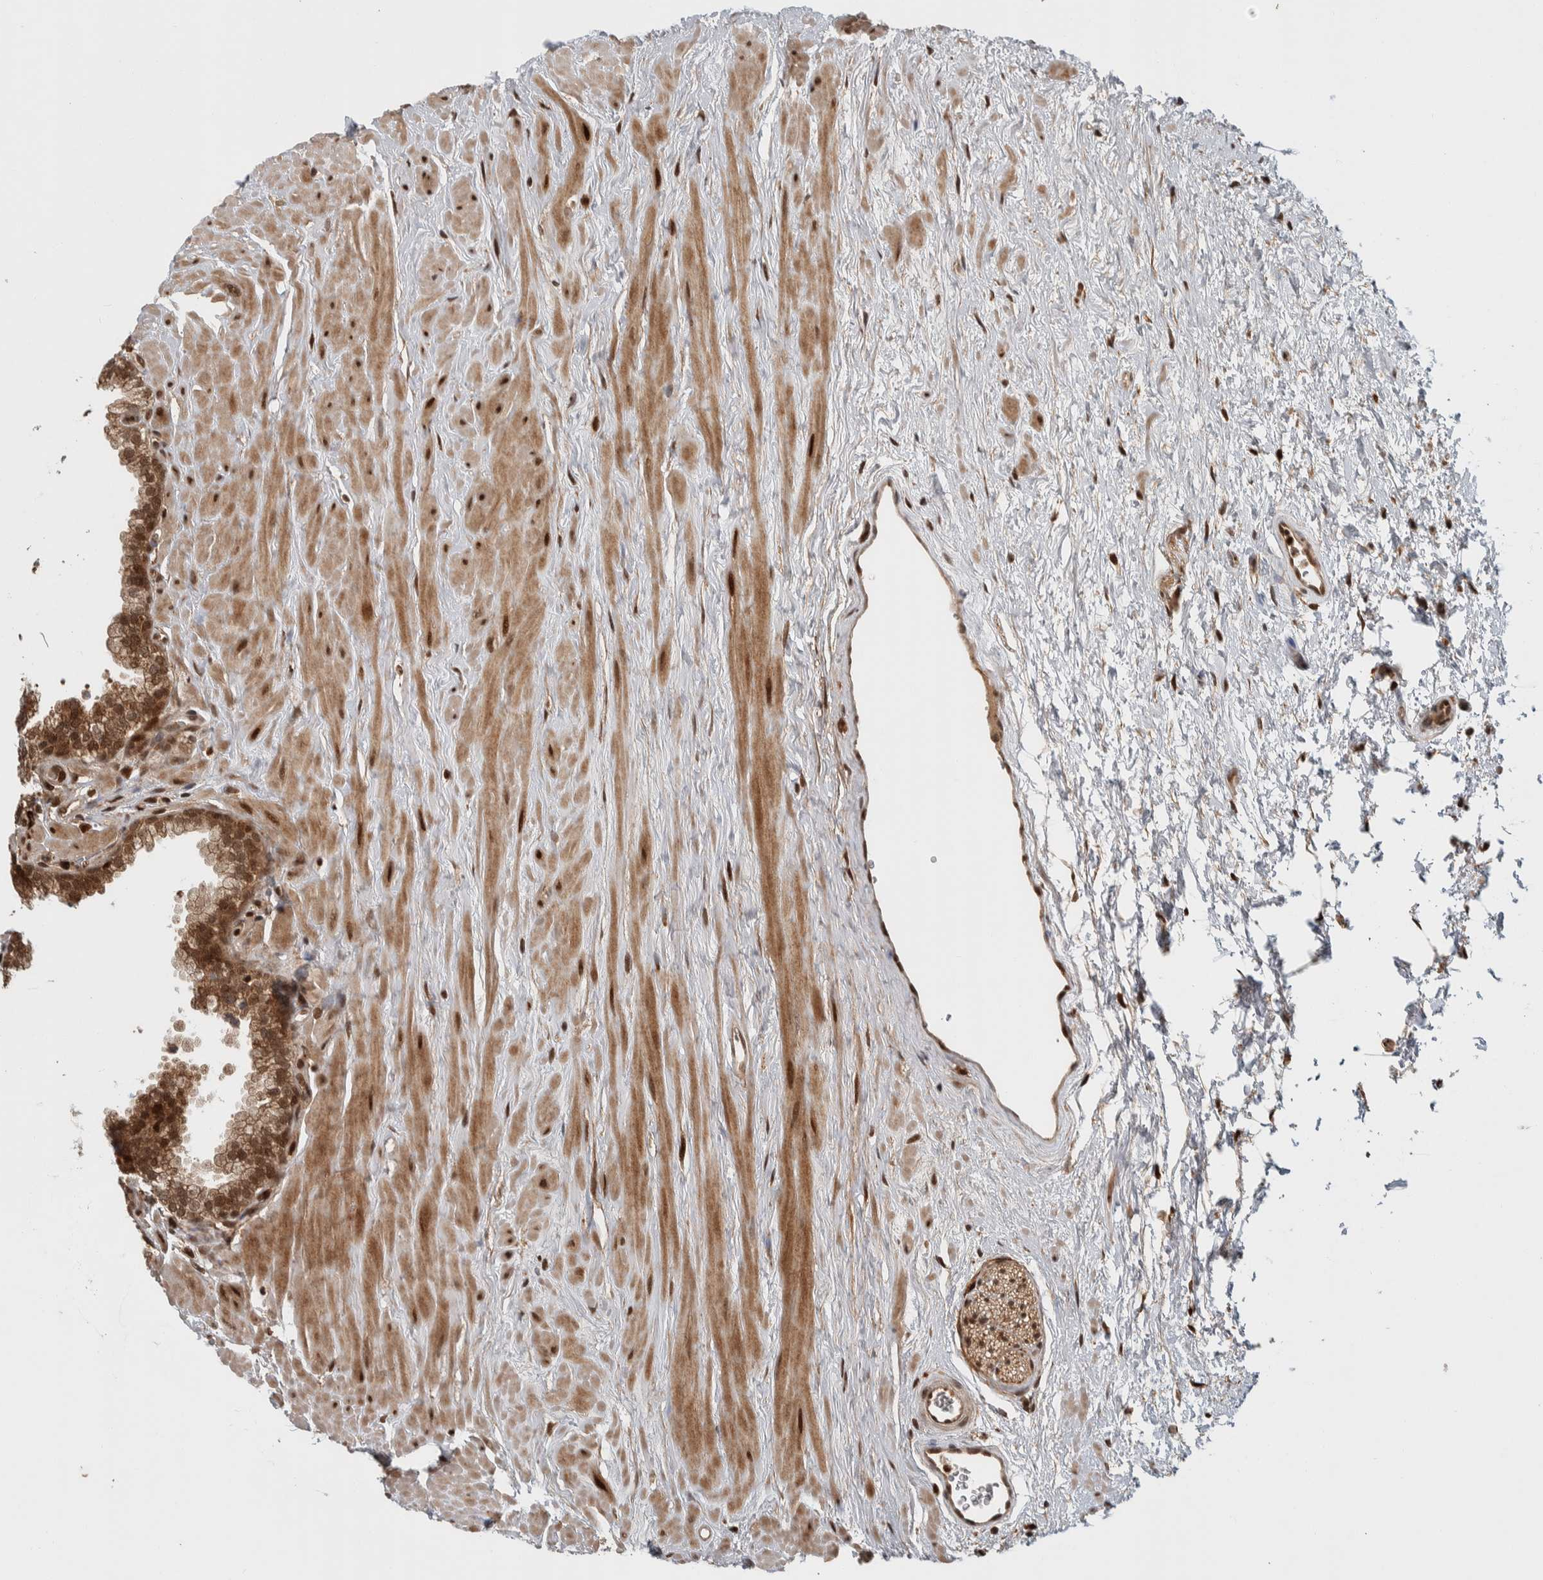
{"staining": {"intensity": "moderate", "quantity": ">75%", "location": "cytoplasmic/membranous,nuclear"}, "tissue": "prostate", "cell_type": "Glandular cells", "image_type": "normal", "snomed": [{"axis": "morphology", "description": "Normal tissue, NOS"}, {"axis": "morphology", "description": "Urothelial carcinoma, Low grade"}, {"axis": "topography", "description": "Urinary bladder"}, {"axis": "topography", "description": "Prostate"}], "caption": "Prostate stained with a brown dye demonstrates moderate cytoplasmic/membranous,nuclear positive positivity in approximately >75% of glandular cells.", "gene": "RPS6KA4", "patient": {"sex": "male", "age": 60}}